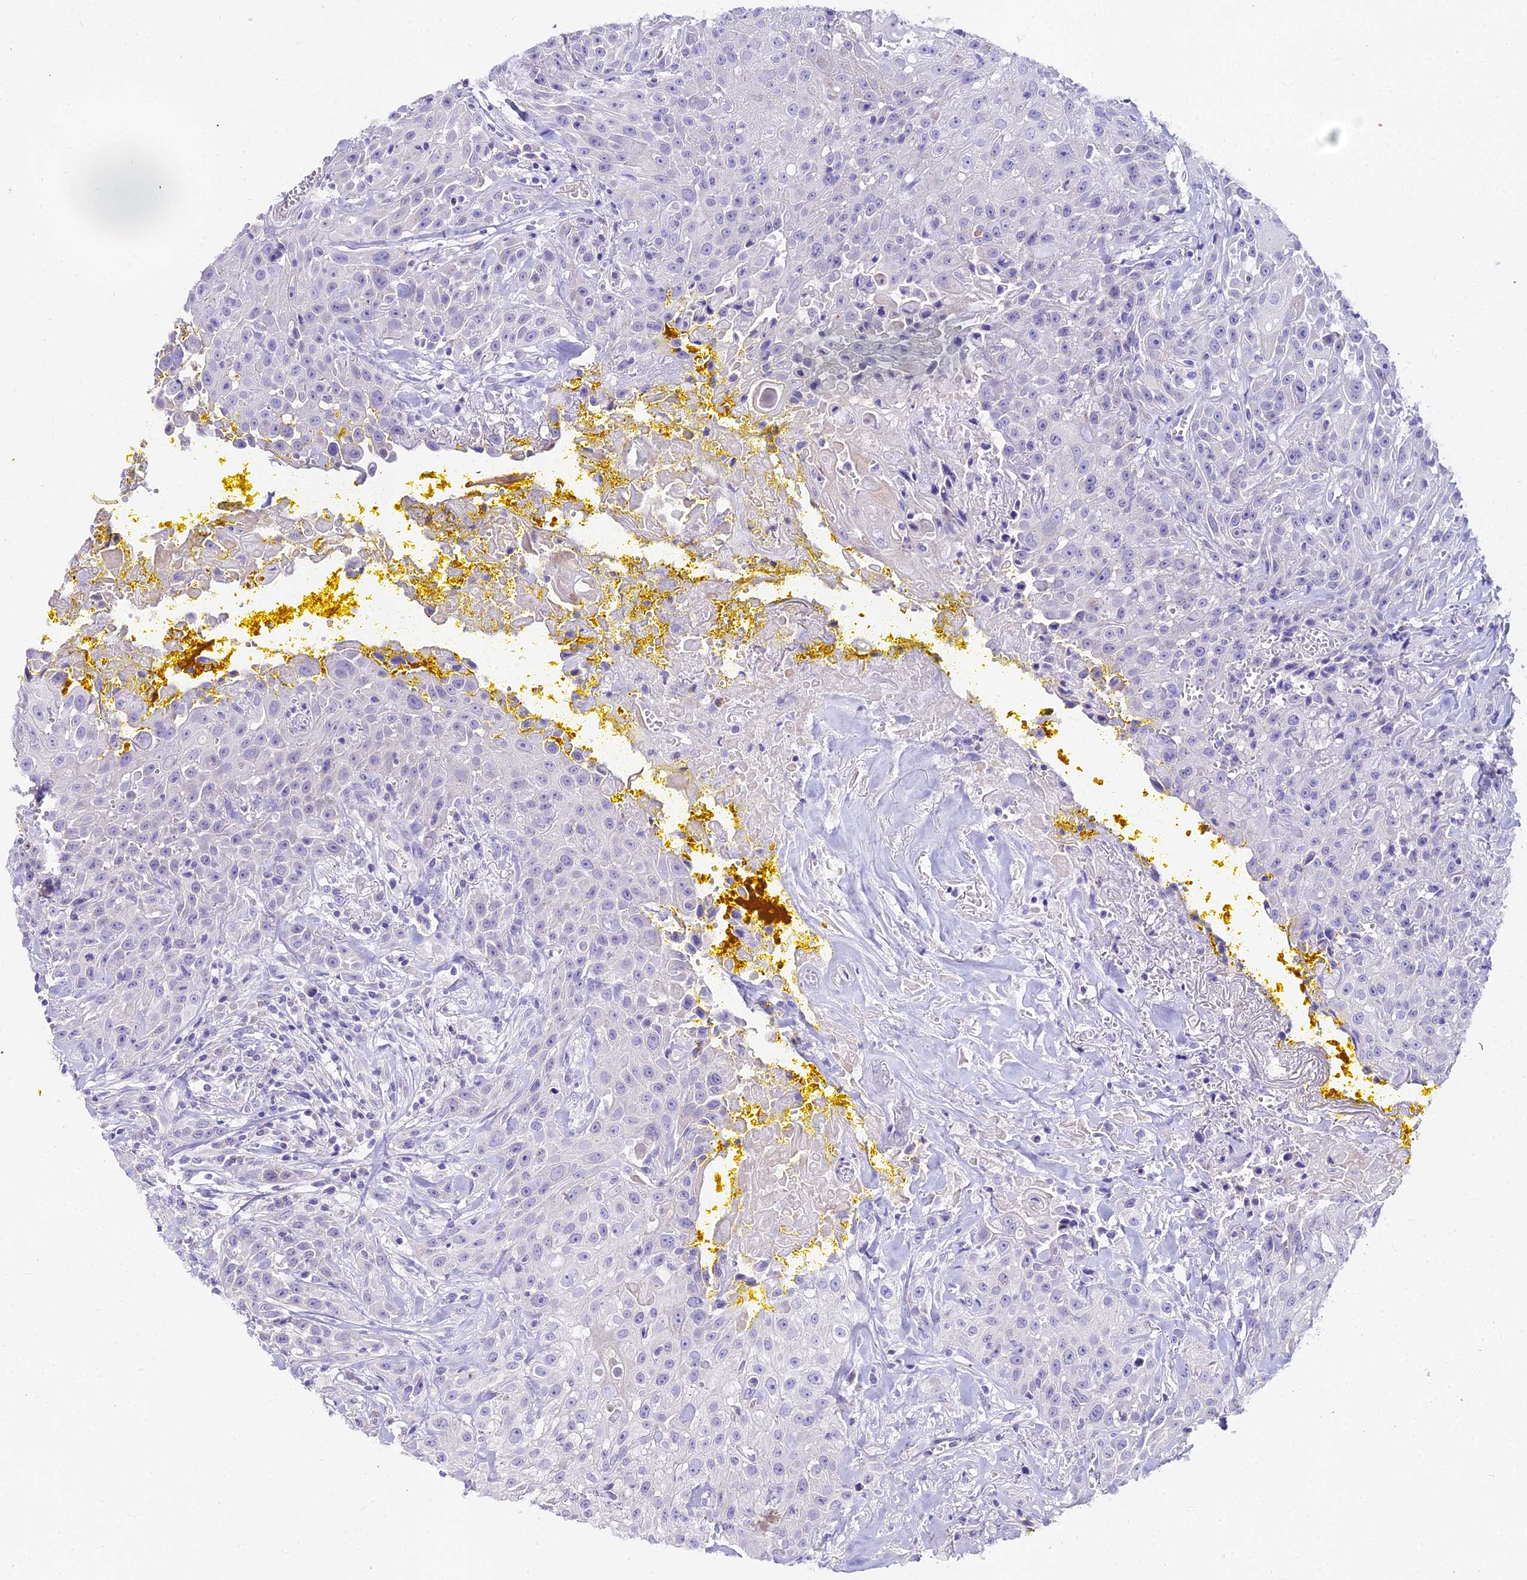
{"staining": {"intensity": "negative", "quantity": "none", "location": "none"}, "tissue": "head and neck cancer", "cell_type": "Tumor cells", "image_type": "cancer", "snomed": [{"axis": "morphology", "description": "Squamous cell carcinoma, NOS"}, {"axis": "topography", "description": "Oral tissue"}, {"axis": "topography", "description": "Head-Neck"}], "caption": "IHC image of human squamous cell carcinoma (head and neck) stained for a protein (brown), which displays no expression in tumor cells.", "gene": "GLYAT", "patient": {"sex": "female", "age": 82}}